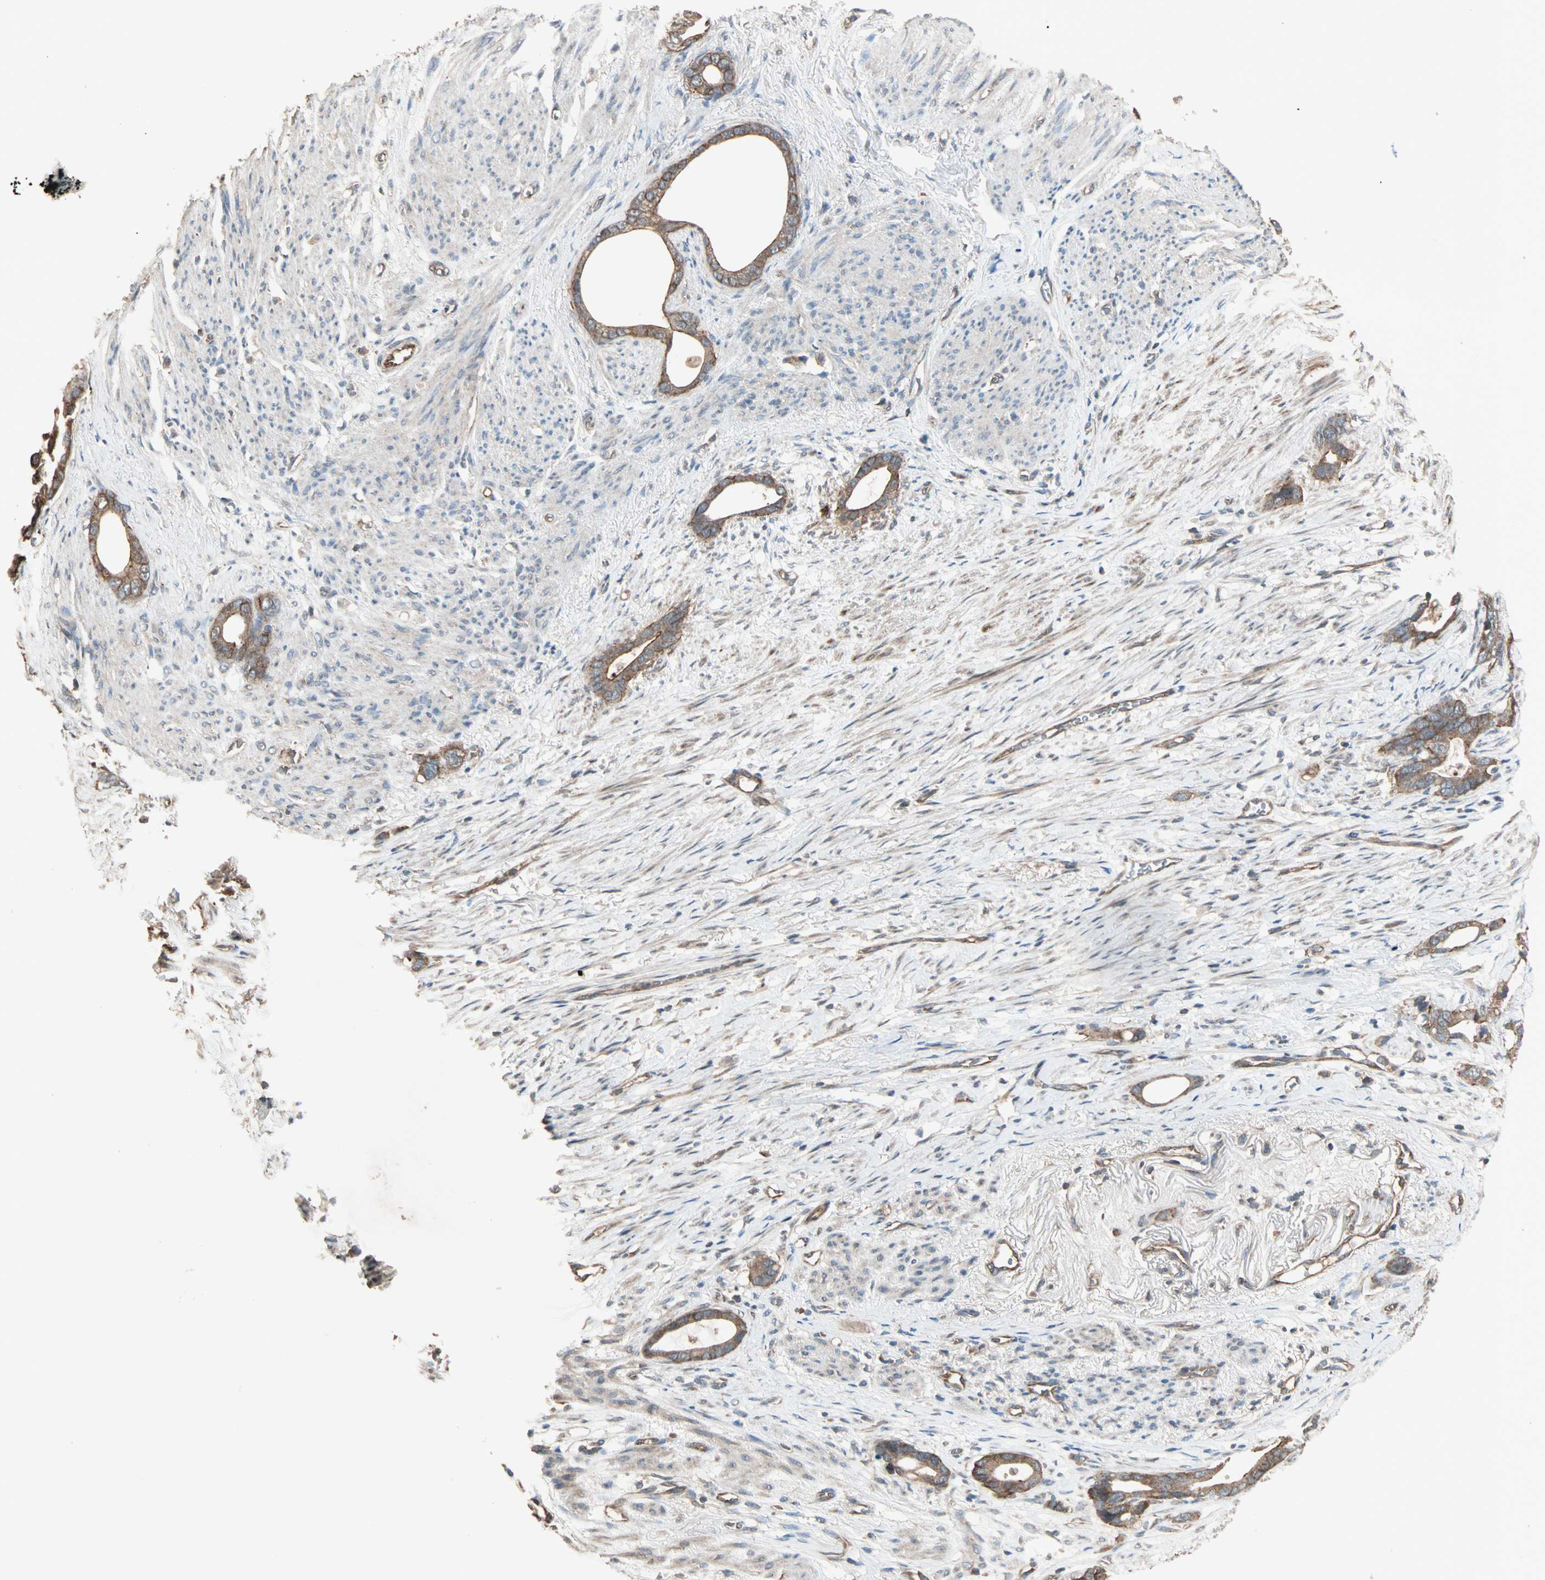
{"staining": {"intensity": "moderate", "quantity": ">75%", "location": "cytoplasmic/membranous"}, "tissue": "stomach cancer", "cell_type": "Tumor cells", "image_type": "cancer", "snomed": [{"axis": "morphology", "description": "Adenocarcinoma, NOS"}, {"axis": "topography", "description": "Stomach"}], "caption": "A brown stain labels moderate cytoplasmic/membranous expression of a protein in stomach cancer tumor cells. (Stains: DAB in brown, nuclei in blue, Microscopy: brightfield microscopy at high magnification).", "gene": "MAP3K21", "patient": {"sex": "female", "age": 75}}